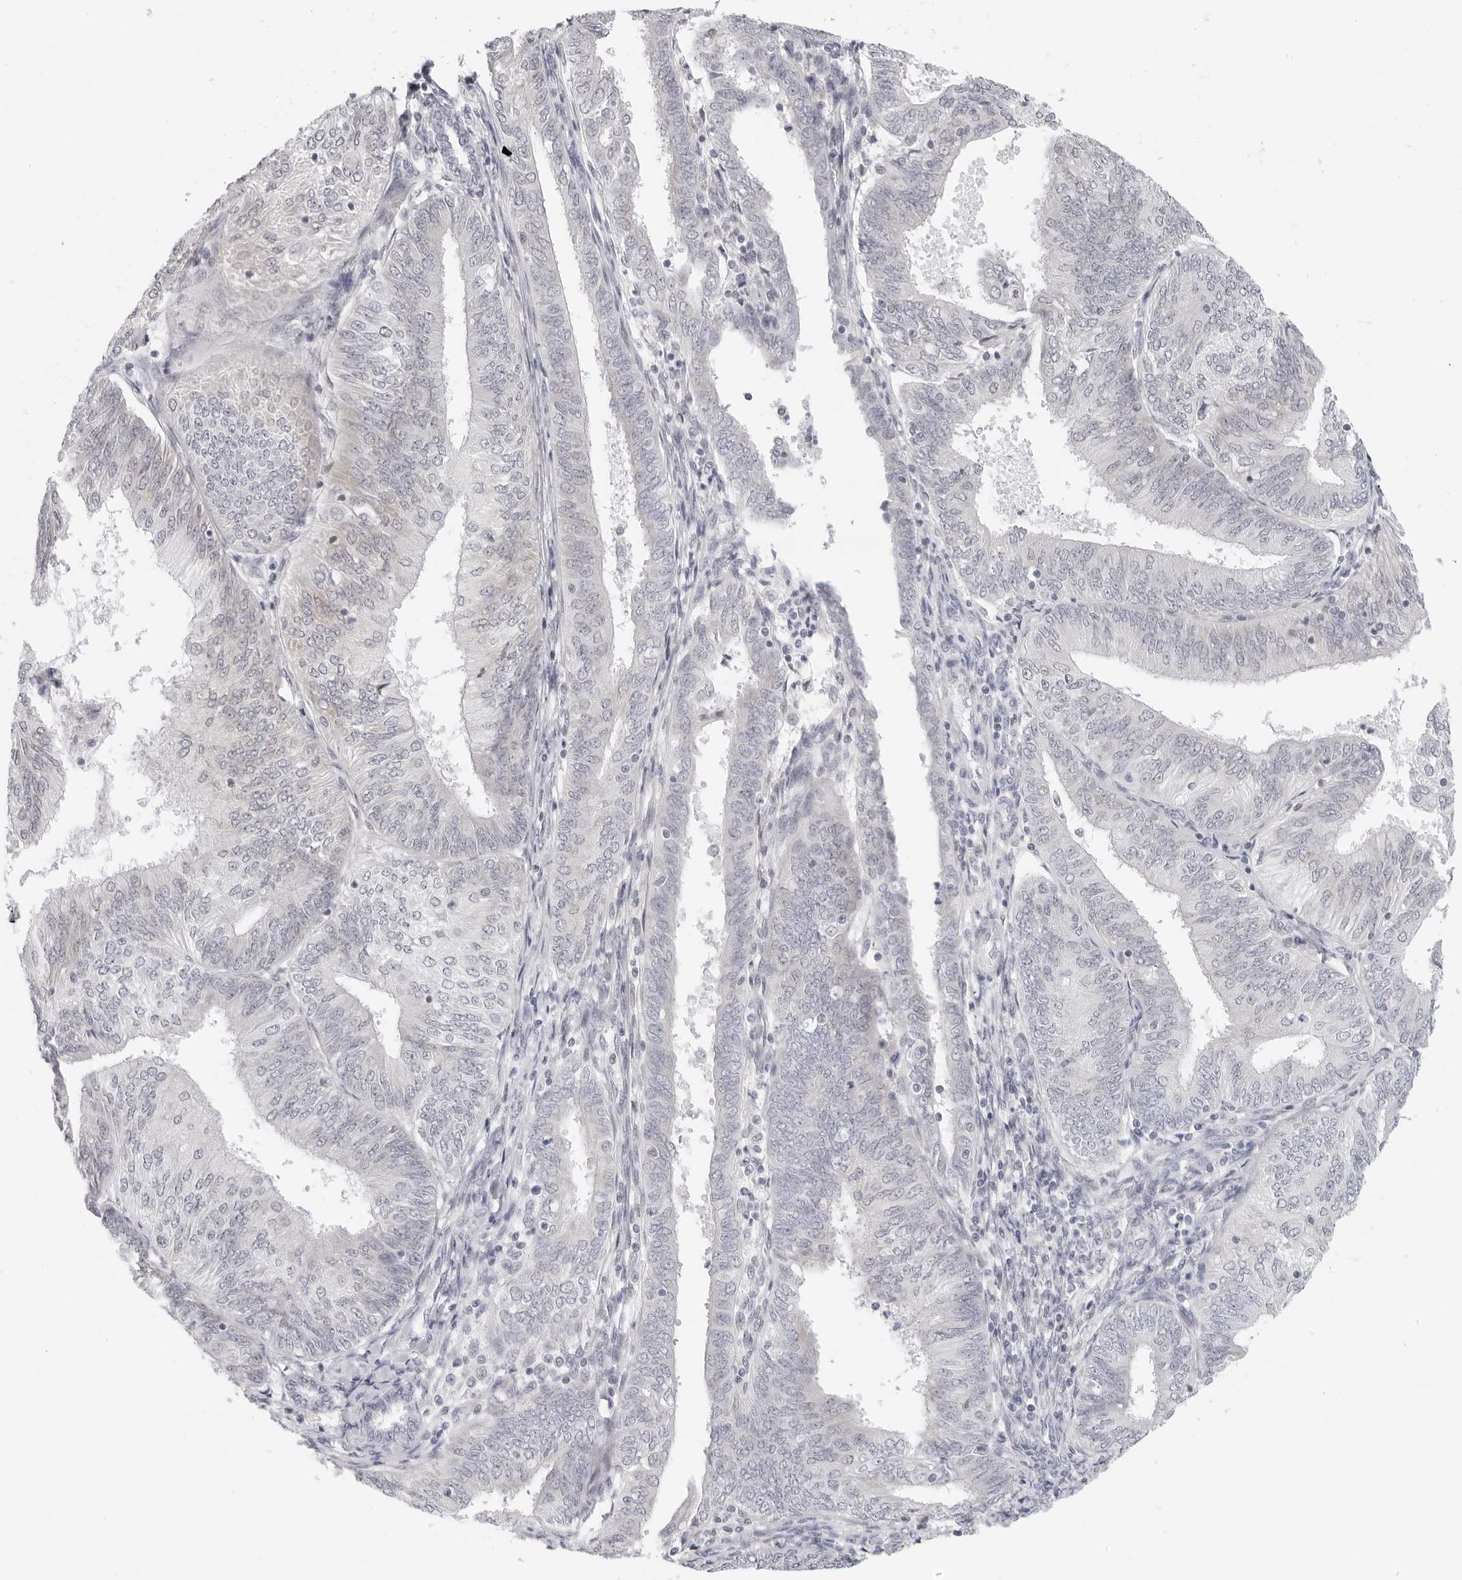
{"staining": {"intensity": "negative", "quantity": "none", "location": "none"}, "tissue": "endometrial cancer", "cell_type": "Tumor cells", "image_type": "cancer", "snomed": [{"axis": "morphology", "description": "Adenocarcinoma, NOS"}, {"axis": "topography", "description": "Endometrium"}], "caption": "Immunohistochemical staining of human adenocarcinoma (endometrial) reveals no significant positivity in tumor cells.", "gene": "EDN2", "patient": {"sex": "female", "age": 58}}